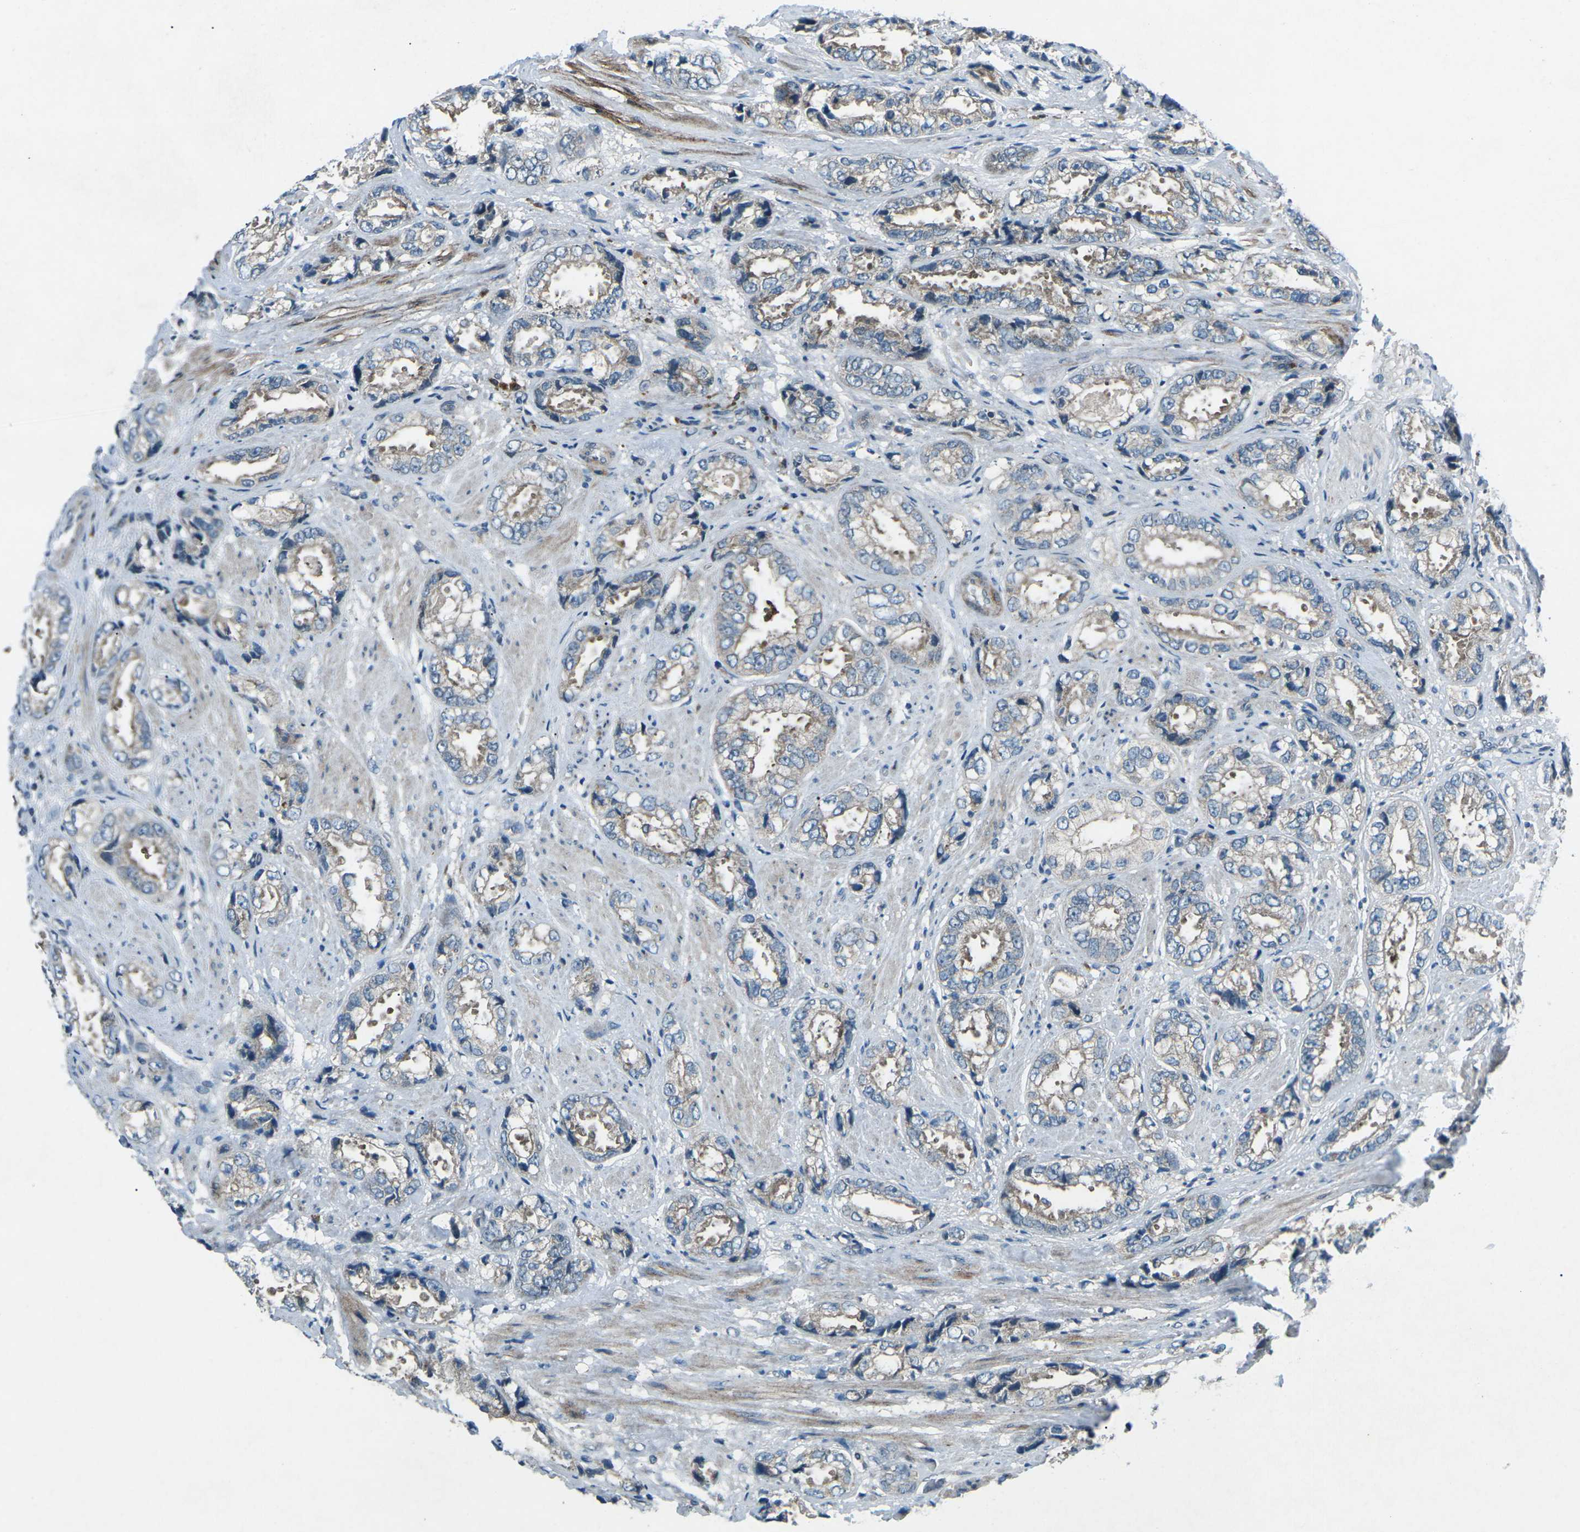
{"staining": {"intensity": "weak", "quantity": ">75%", "location": "cytoplasmic/membranous"}, "tissue": "prostate cancer", "cell_type": "Tumor cells", "image_type": "cancer", "snomed": [{"axis": "morphology", "description": "Adenocarcinoma, High grade"}, {"axis": "topography", "description": "Prostate"}], "caption": "Immunohistochemical staining of human high-grade adenocarcinoma (prostate) demonstrates low levels of weak cytoplasmic/membranous staining in about >75% of tumor cells.", "gene": "CDK16", "patient": {"sex": "male", "age": 61}}